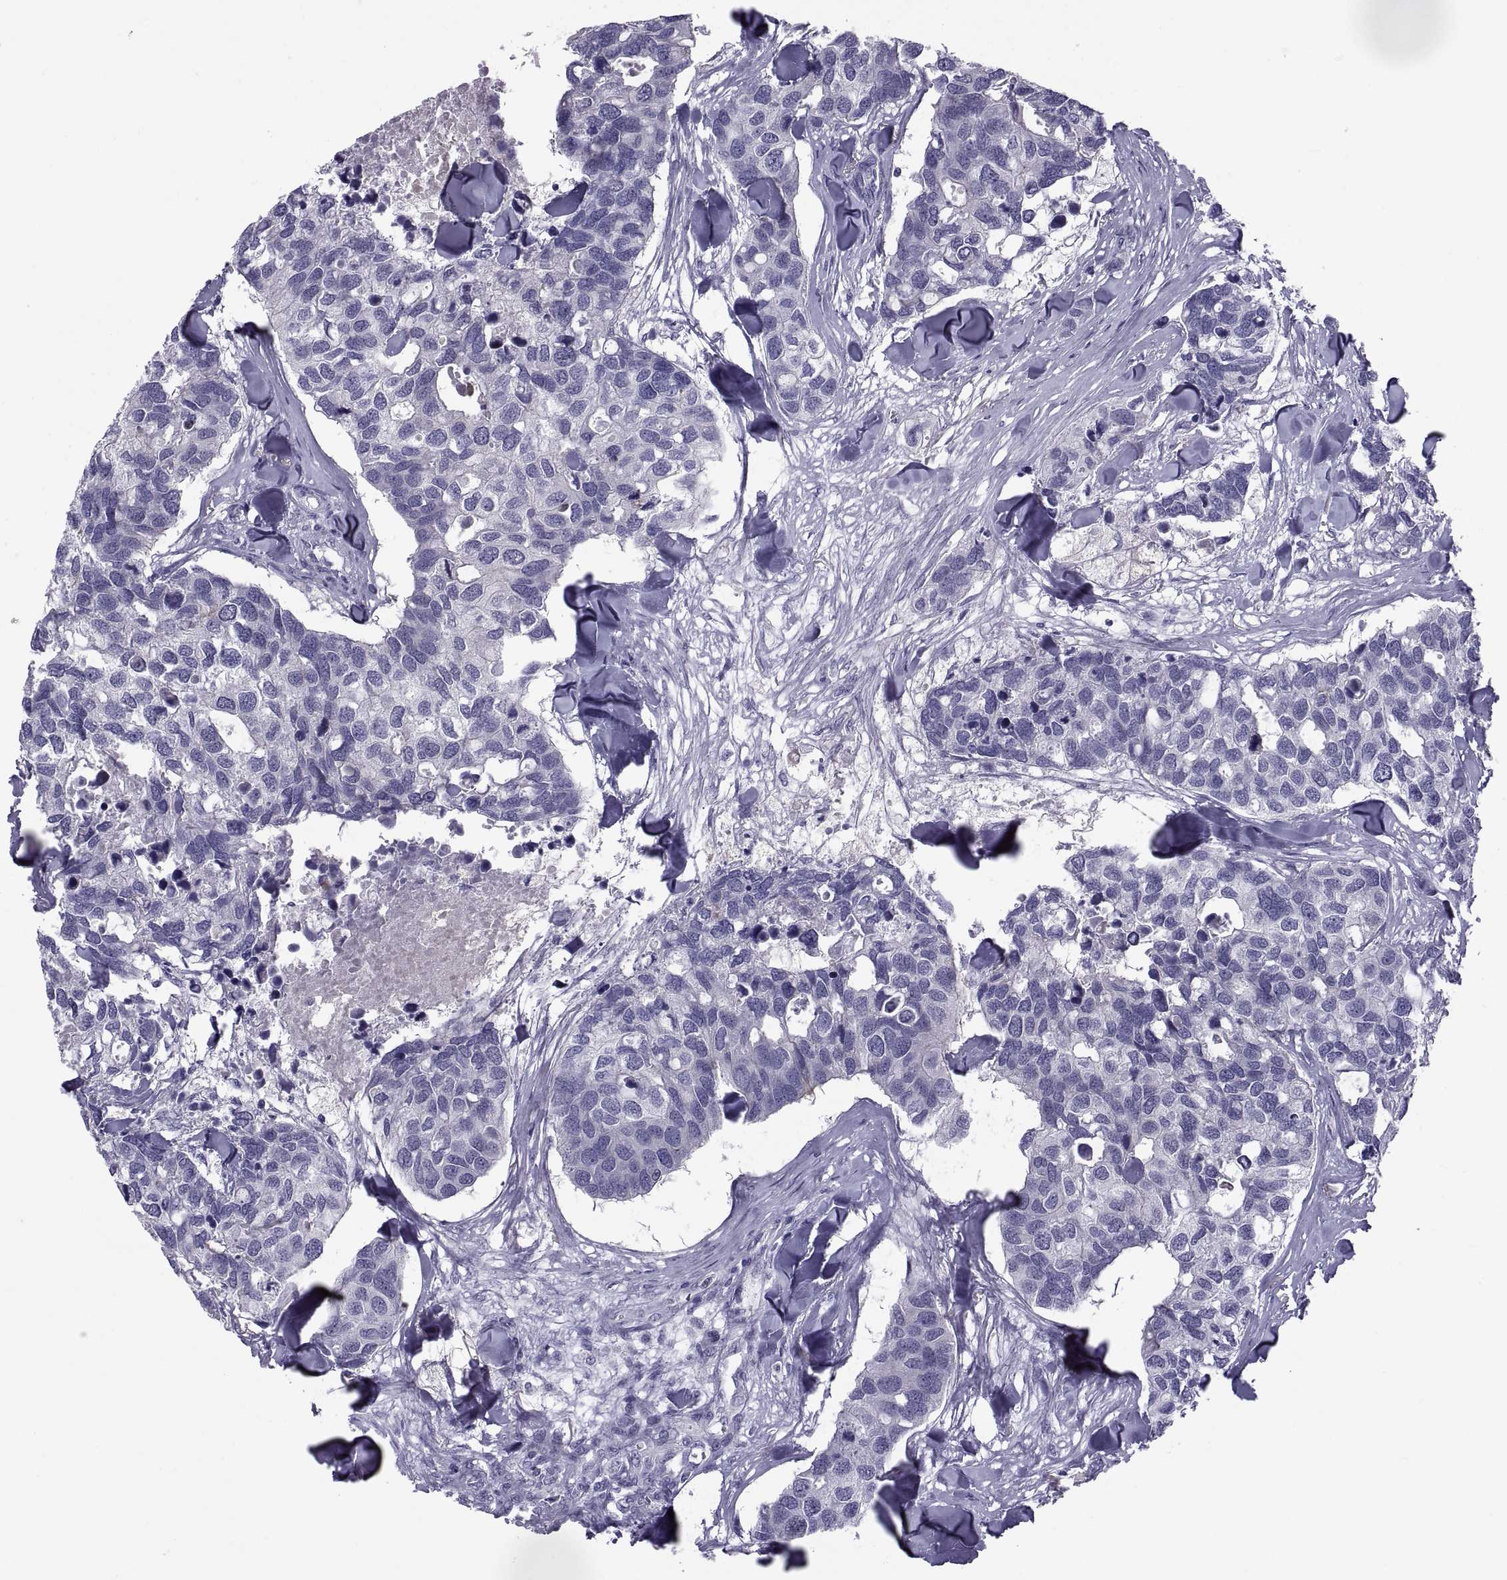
{"staining": {"intensity": "negative", "quantity": "none", "location": "none"}, "tissue": "breast cancer", "cell_type": "Tumor cells", "image_type": "cancer", "snomed": [{"axis": "morphology", "description": "Duct carcinoma"}, {"axis": "topography", "description": "Breast"}], "caption": "Histopathology image shows no protein staining in tumor cells of invasive ductal carcinoma (breast) tissue. (Brightfield microscopy of DAB (3,3'-diaminobenzidine) IHC at high magnification).", "gene": "TMEM158", "patient": {"sex": "female", "age": 83}}